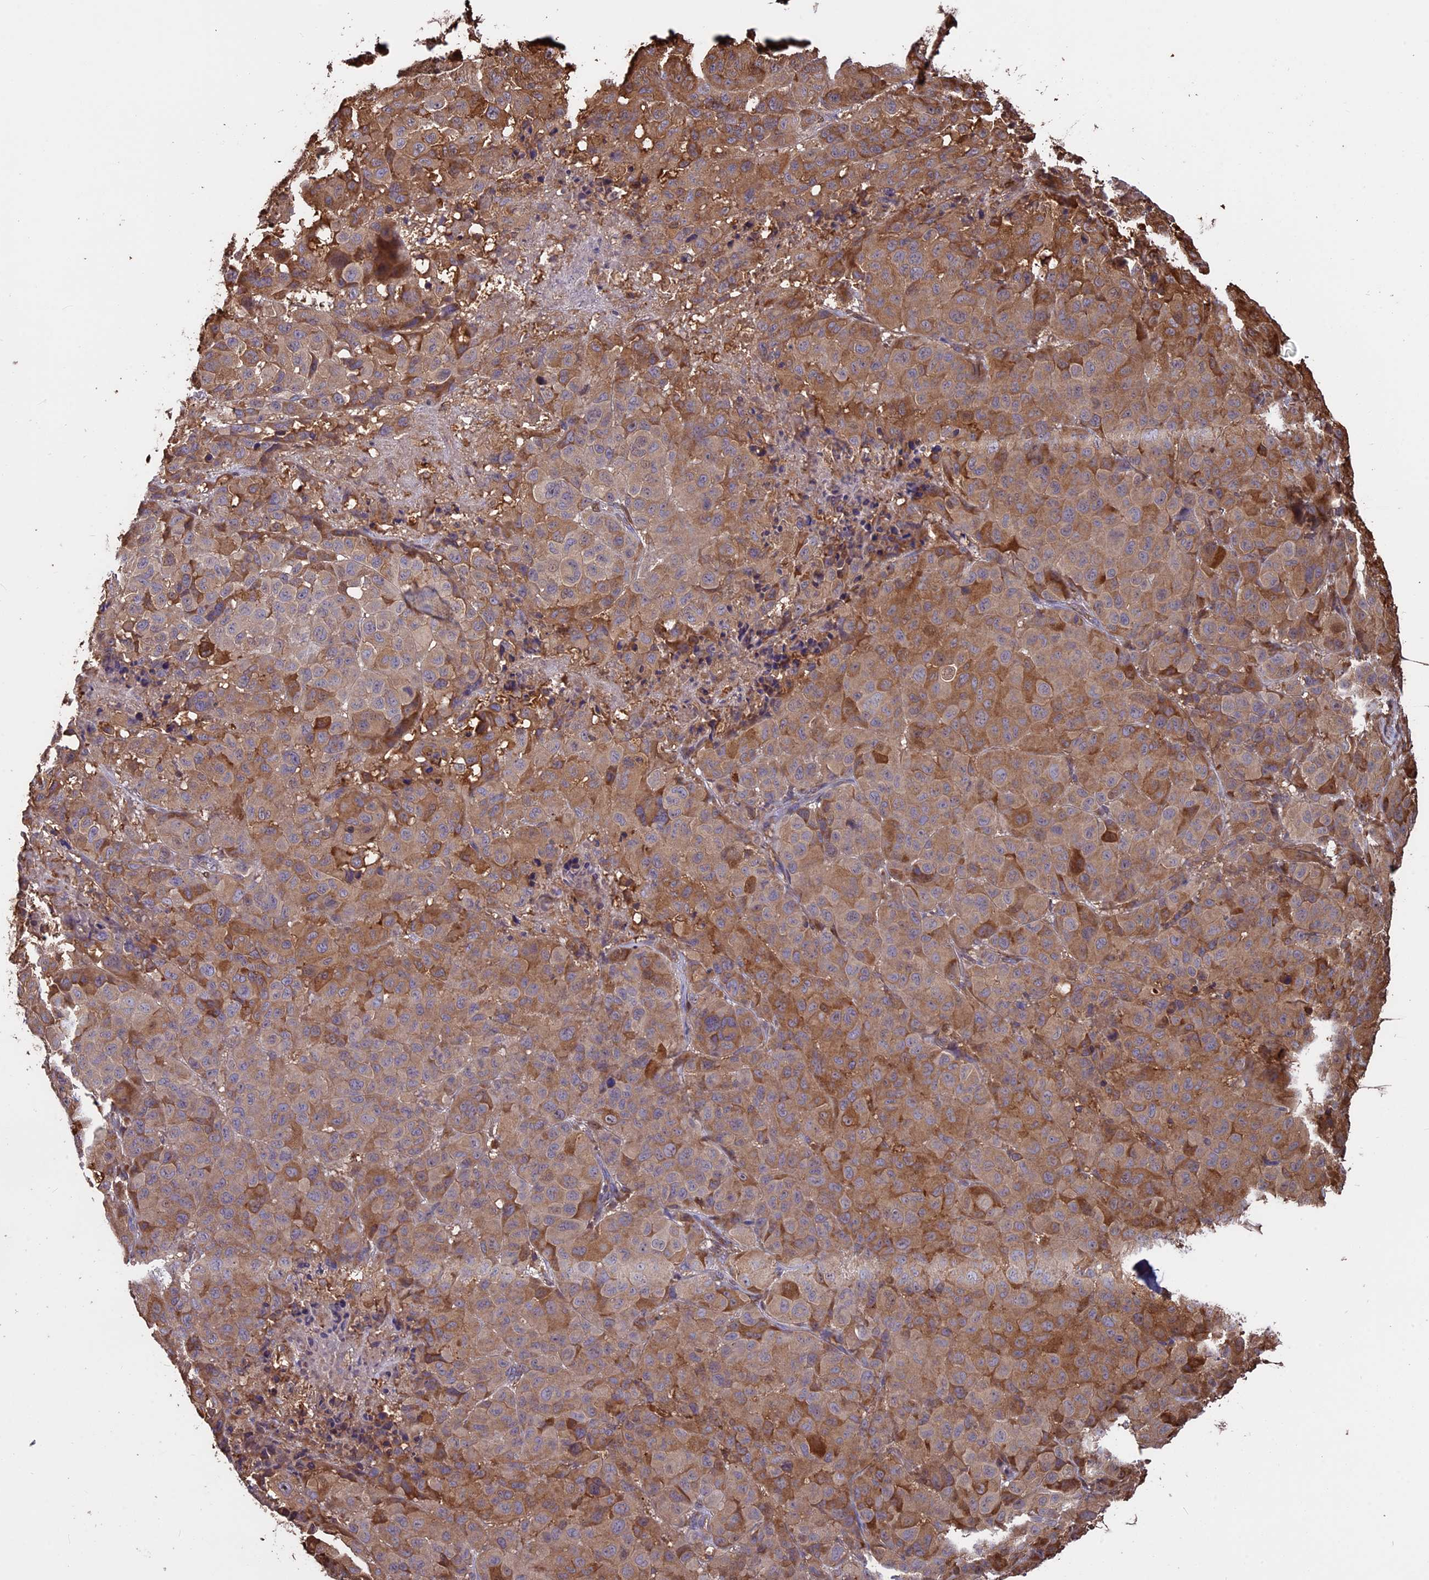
{"staining": {"intensity": "moderate", "quantity": ">75%", "location": "cytoplasmic/membranous"}, "tissue": "melanoma", "cell_type": "Tumor cells", "image_type": "cancer", "snomed": [{"axis": "morphology", "description": "Malignant melanoma, NOS"}, {"axis": "topography", "description": "Skin"}], "caption": "Immunohistochemistry (DAB) staining of malignant melanoma reveals moderate cytoplasmic/membranous protein staining in approximately >75% of tumor cells. Using DAB (3,3'-diaminobenzidine) (brown) and hematoxylin (blue) stains, captured at high magnification using brightfield microscopy.", "gene": "VWA3A", "patient": {"sex": "male", "age": 73}}